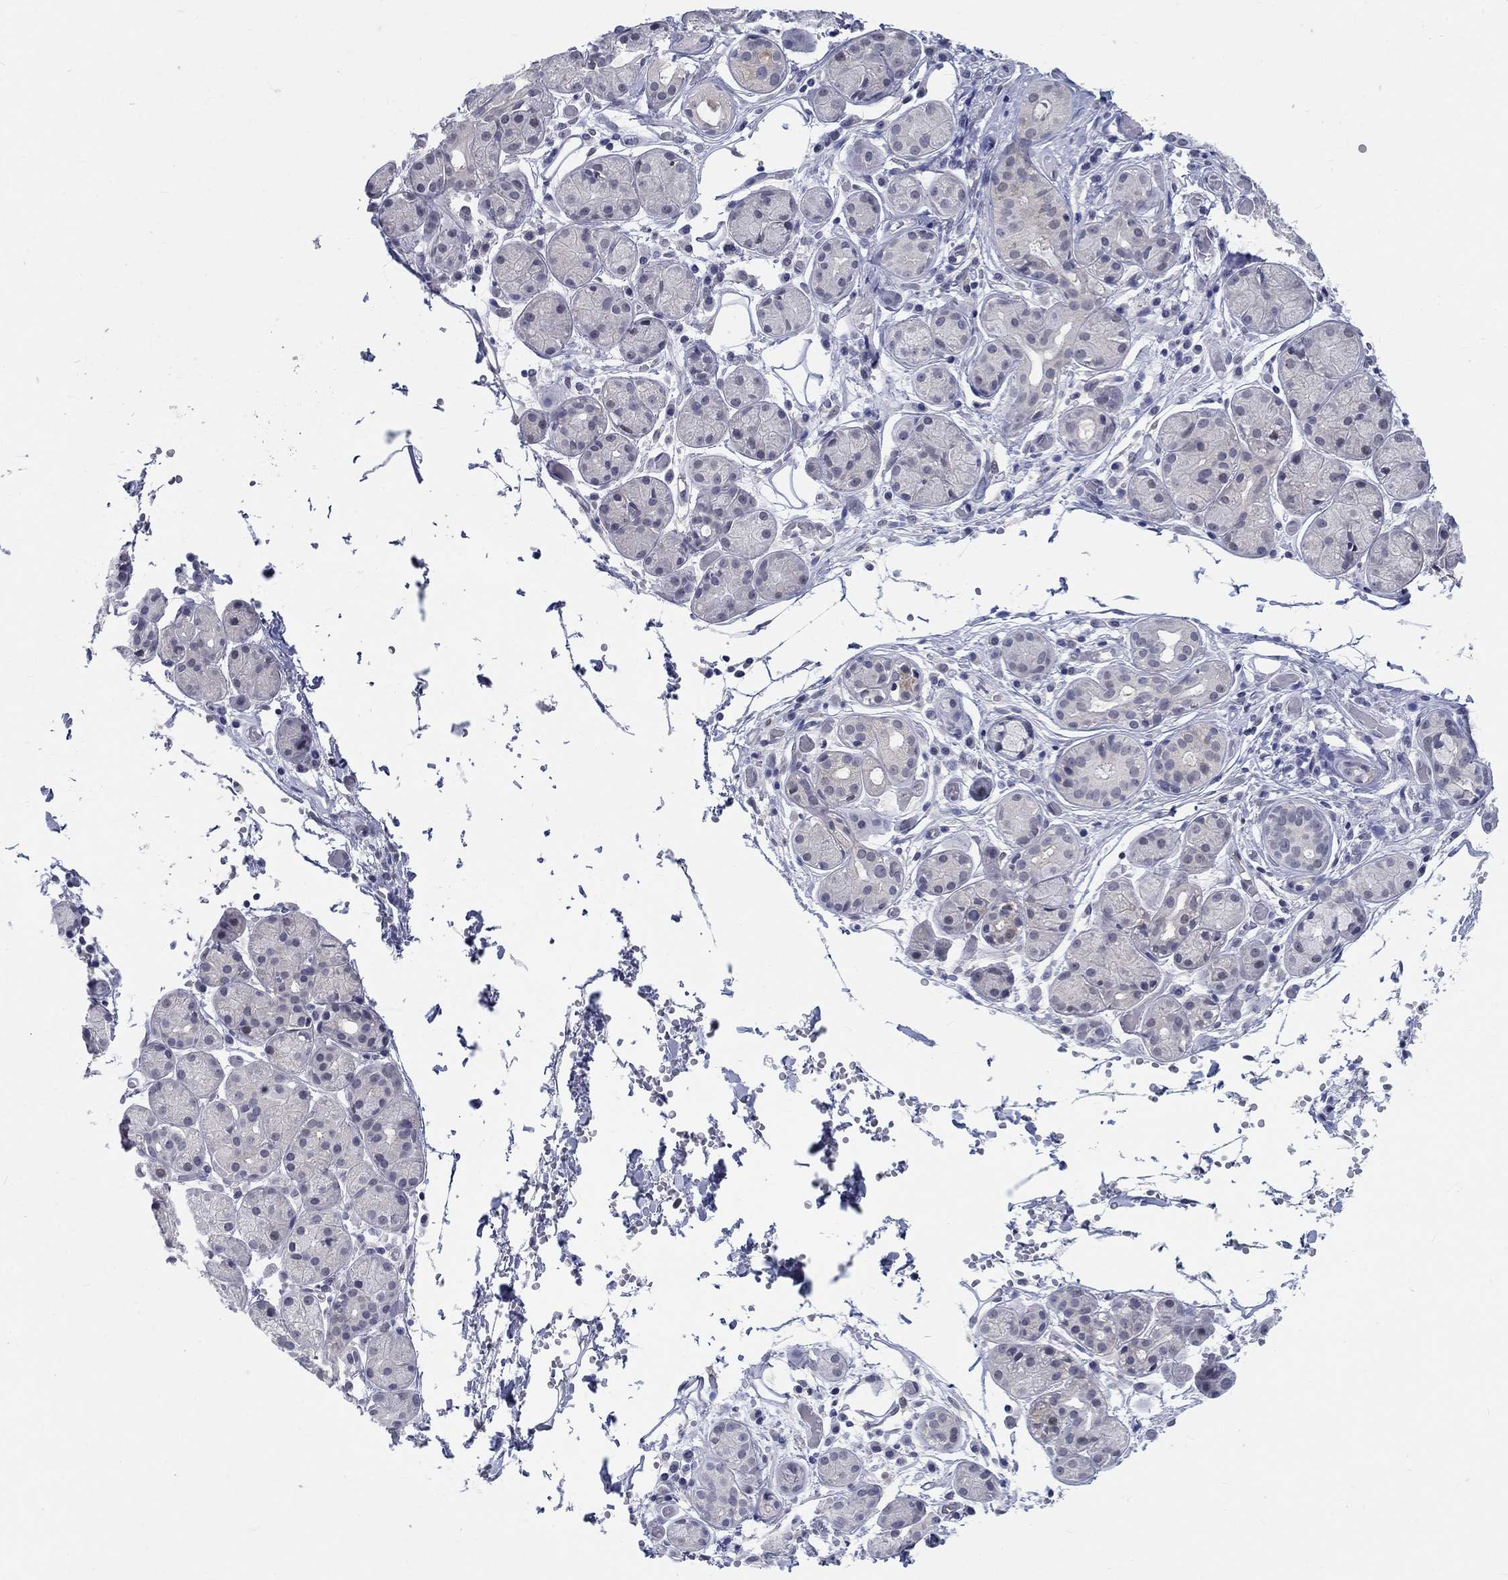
{"staining": {"intensity": "negative", "quantity": "none", "location": "none"}, "tissue": "salivary gland", "cell_type": "Glandular cells", "image_type": "normal", "snomed": [{"axis": "morphology", "description": "Normal tissue, NOS"}, {"axis": "topography", "description": "Salivary gland"}, {"axis": "topography", "description": "Peripheral nerve tissue"}], "caption": "DAB immunohistochemical staining of unremarkable salivary gland displays no significant staining in glandular cells. The staining is performed using DAB brown chromogen with nuclei counter-stained in using hematoxylin.", "gene": "EGFLAM", "patient": {"sex": "male", "age": 71}}